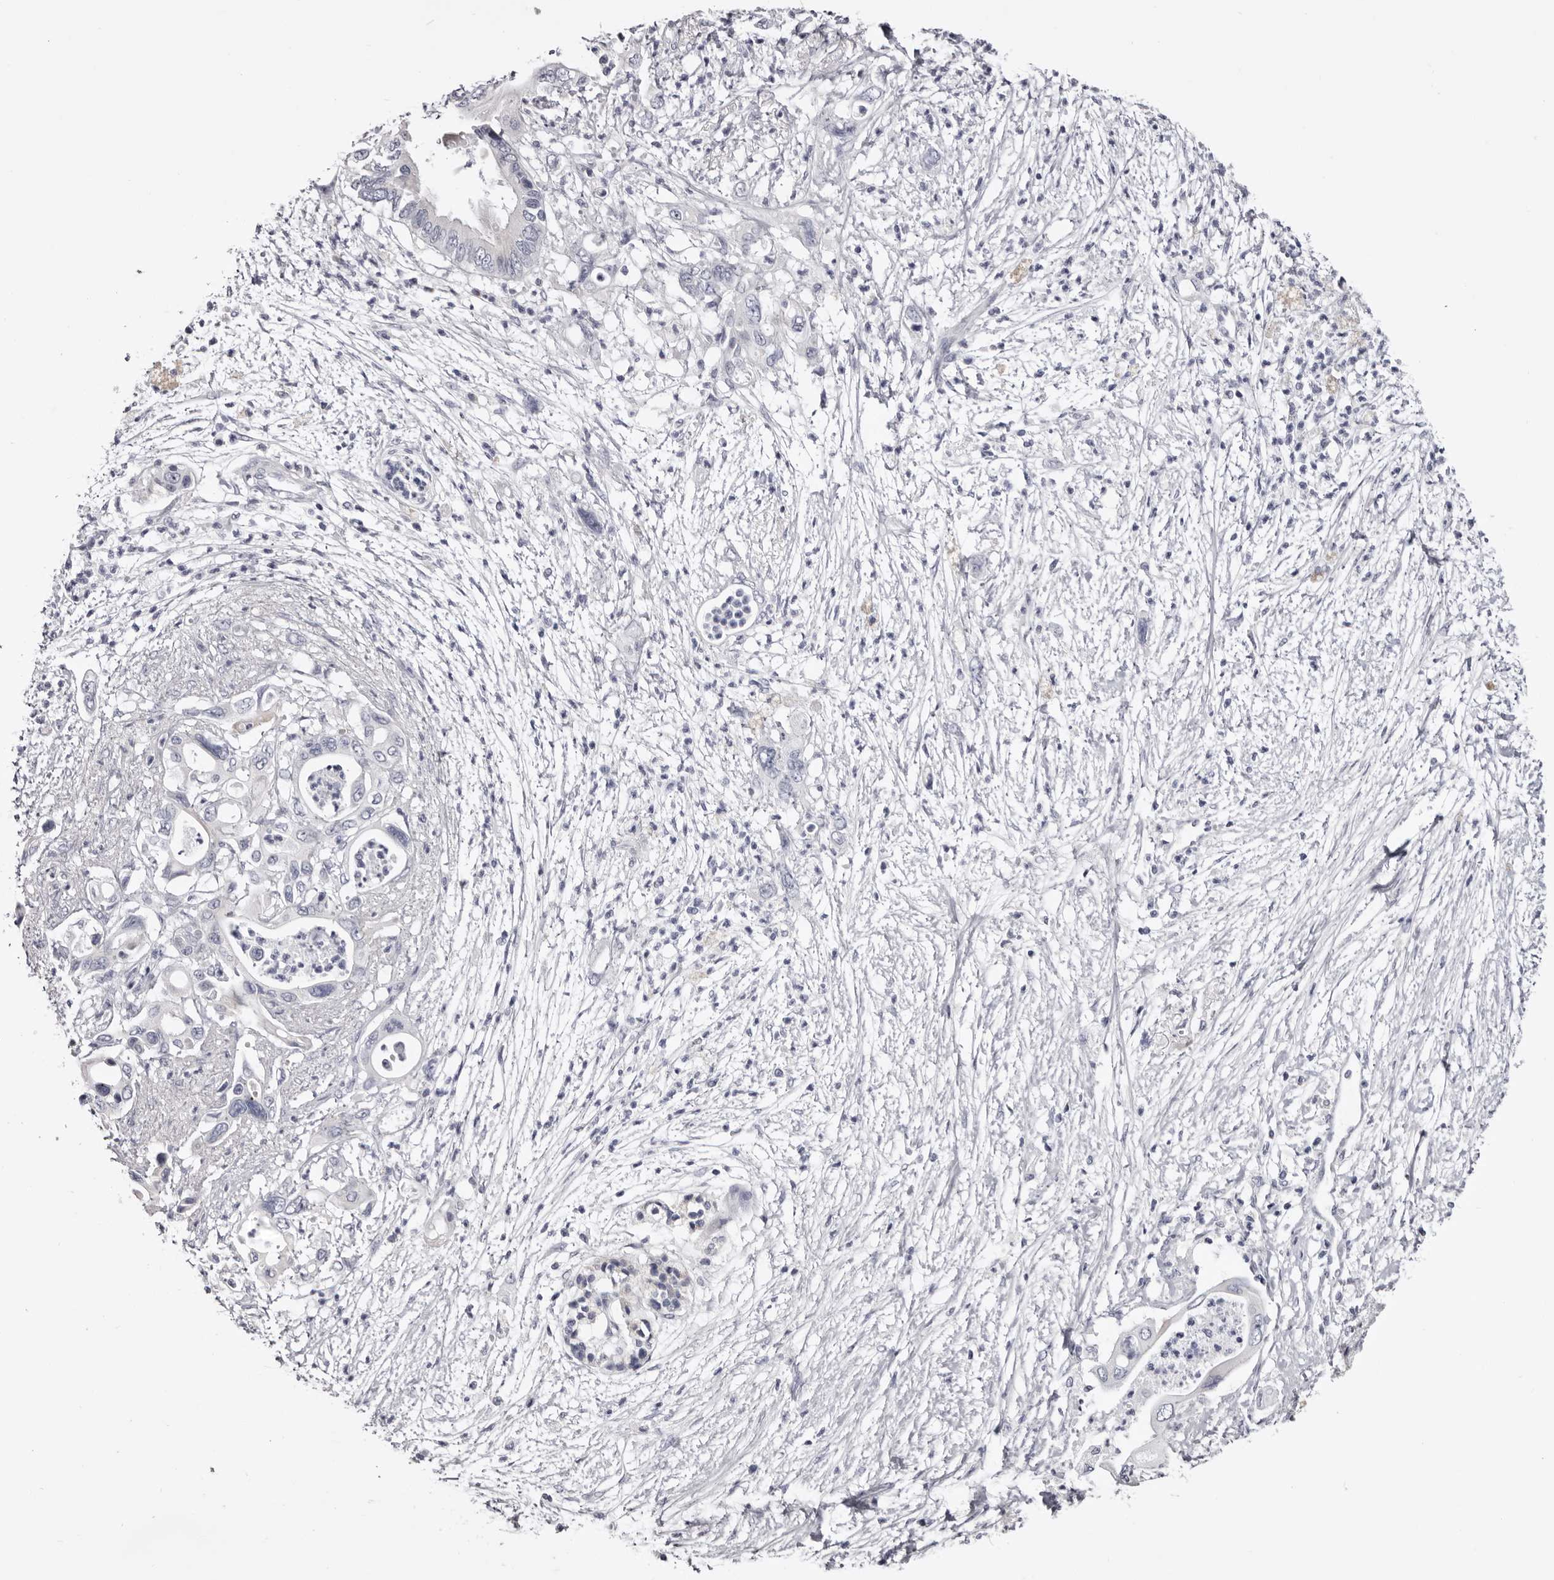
{"staining": {"intensity": "negative", "quantity": "none", "location": "none"}, "tissue": "pancreatic cancer", "cell_type": "Tumor cells", "image_type": "cancer", "snomed": [{"axis": "morphology", "description": "Adenocarcinoma, NOS"}, {"axis": "topography", "description": "Pancreas"}], "caption": "The histopathology image demonstrates no staining of tumor cells in pancreatic cancer (adenocarcinoma).", "gene": "CASQ1", "patient": {"sex": "male", "age": 66}}